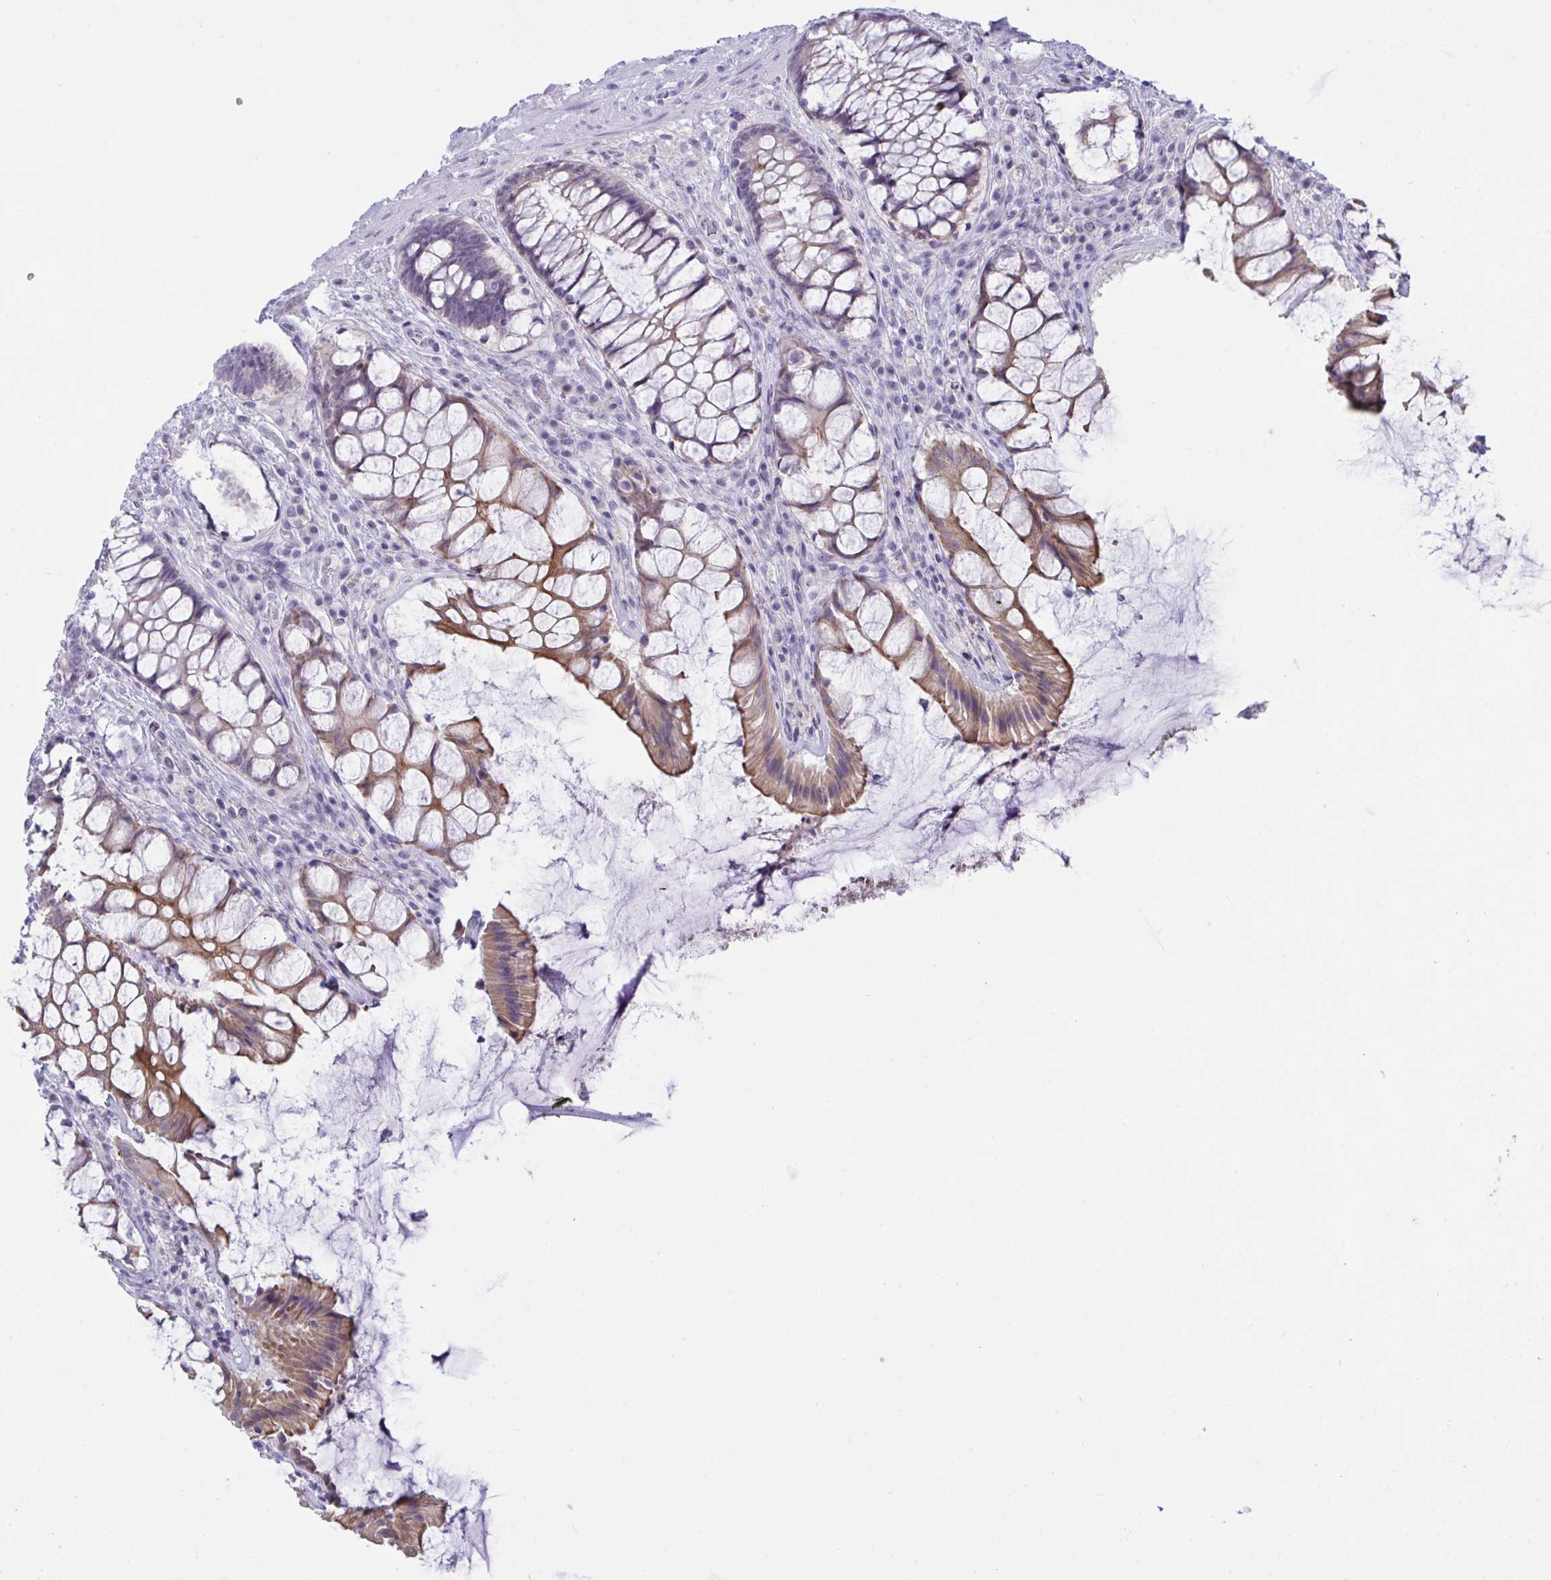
{"staining": {"intensity": "moderate", "quantity": "25%-75%", "location": "cytoplasmic/membranous"}, "tissue": "rectum", "cell_type": "Glandular cells", "image_type": "normal", "snomed": [{"axis": "morphology", "description": "Normal tissue, NOS"}, {"axis": "topography", "description": "Rectum"}], "caption": "Immunohistochemistry image of benign rectum: human rectum stained using IHC demonstrates medium levels of moderate protein expression localized specifically in the cytoplasmic/membranous of glandular cells, appearing as a cytoplasmic/membranous brown color.", "gene": "TENT5D", "patient": {"sex": "female", "age": 58}}